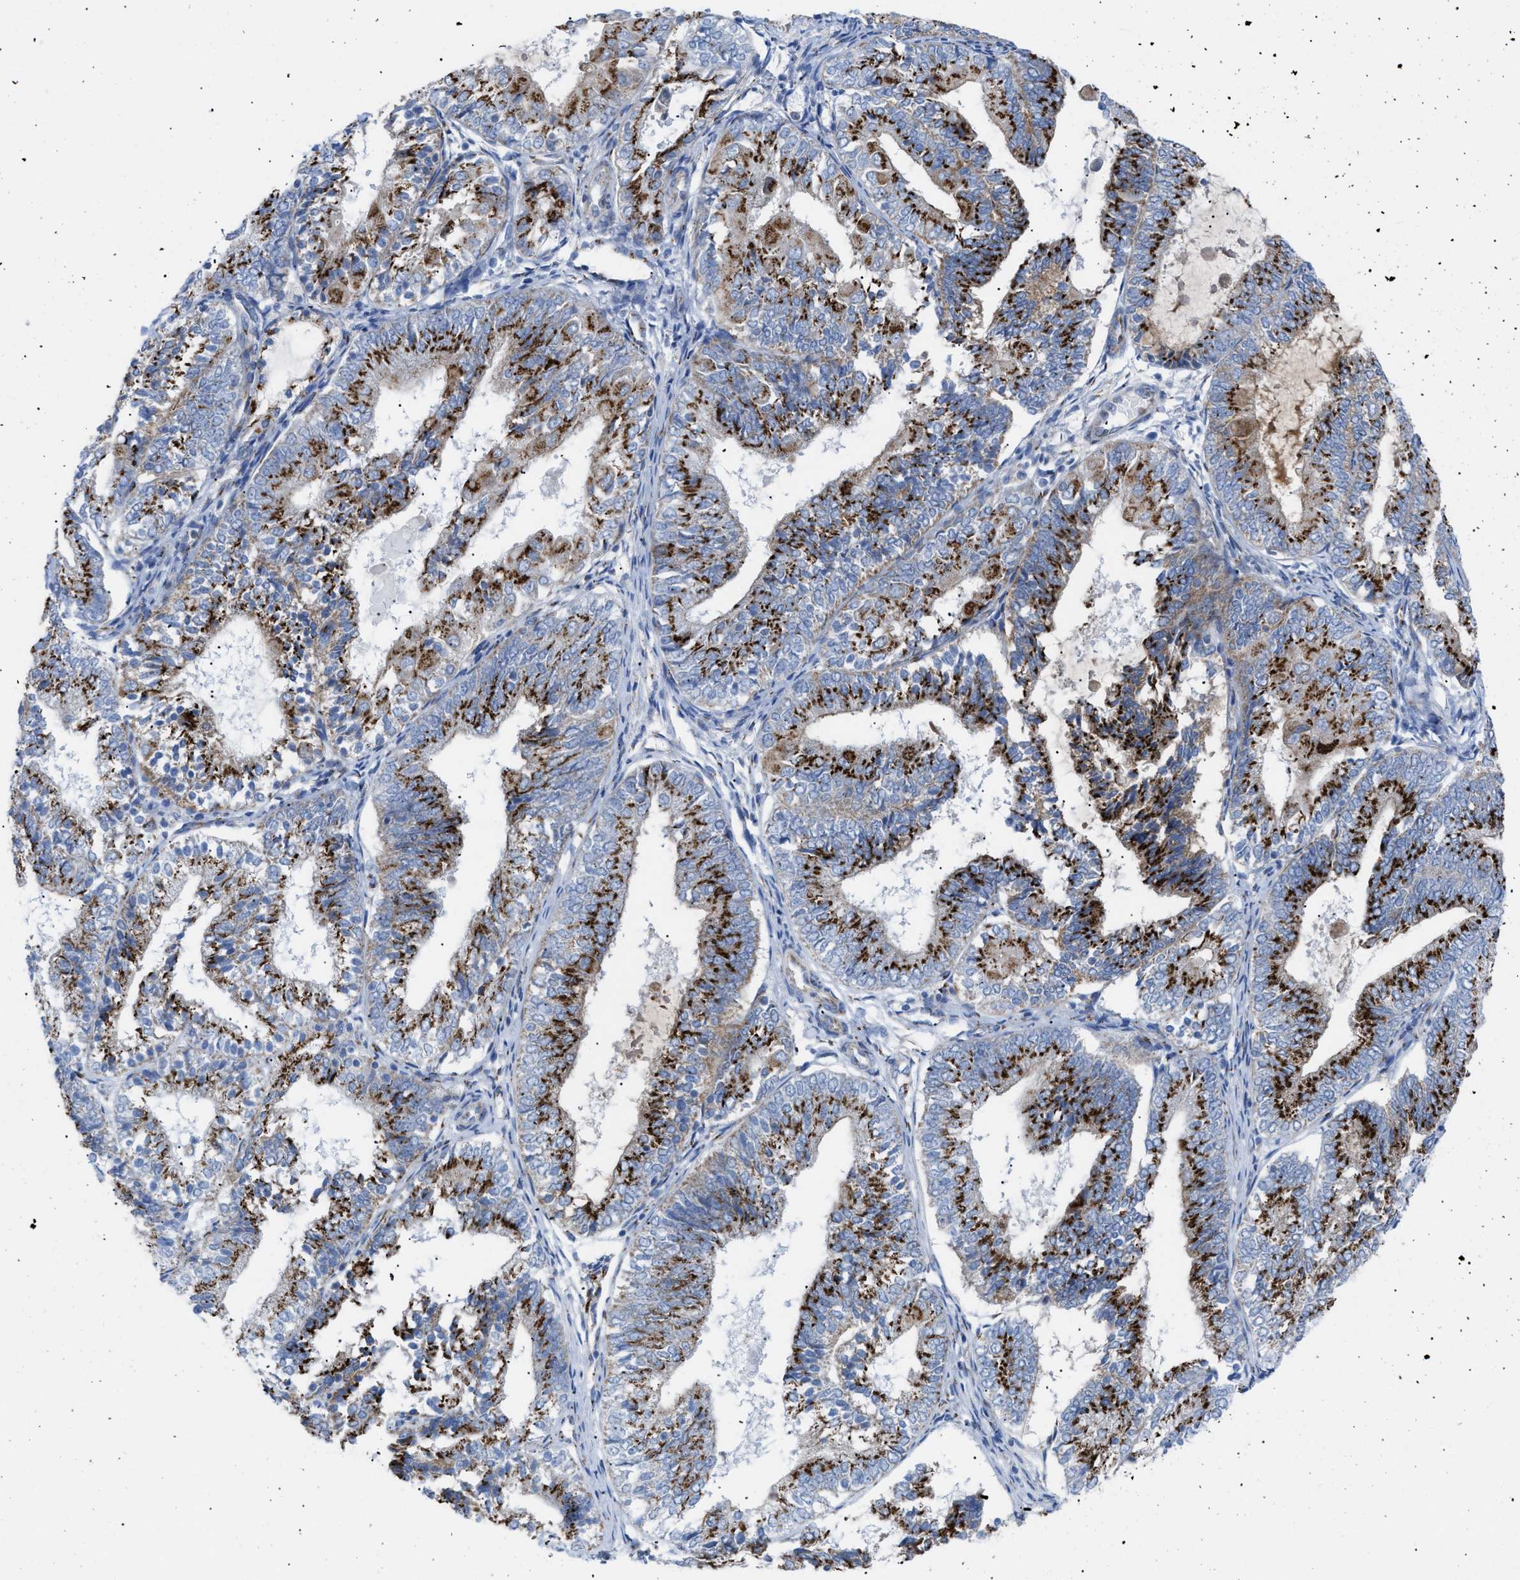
{"staining": {"intensity": "strong", "quantity": ">75%", "location": "cytoplasmic/membranous"}, "tissue": "endometrial cancer", "cell_type": "Tumor cells", "image_type": "cancer", "snomed": [{"axis": "morphology", "description": "Adenocarcinoma, NOS"}, {"axis": "topography", "description": "Endometrium"}], "caption": "High-power microscopy captured an IHC histopathology image of endometrial cancer (adenocarcinoma), revealing strong cytoplasmic/membranous expression in approximately >75% of tumor cells.", "gene": "TMEM17", "patient": {"sex": "female", "age": 81}}